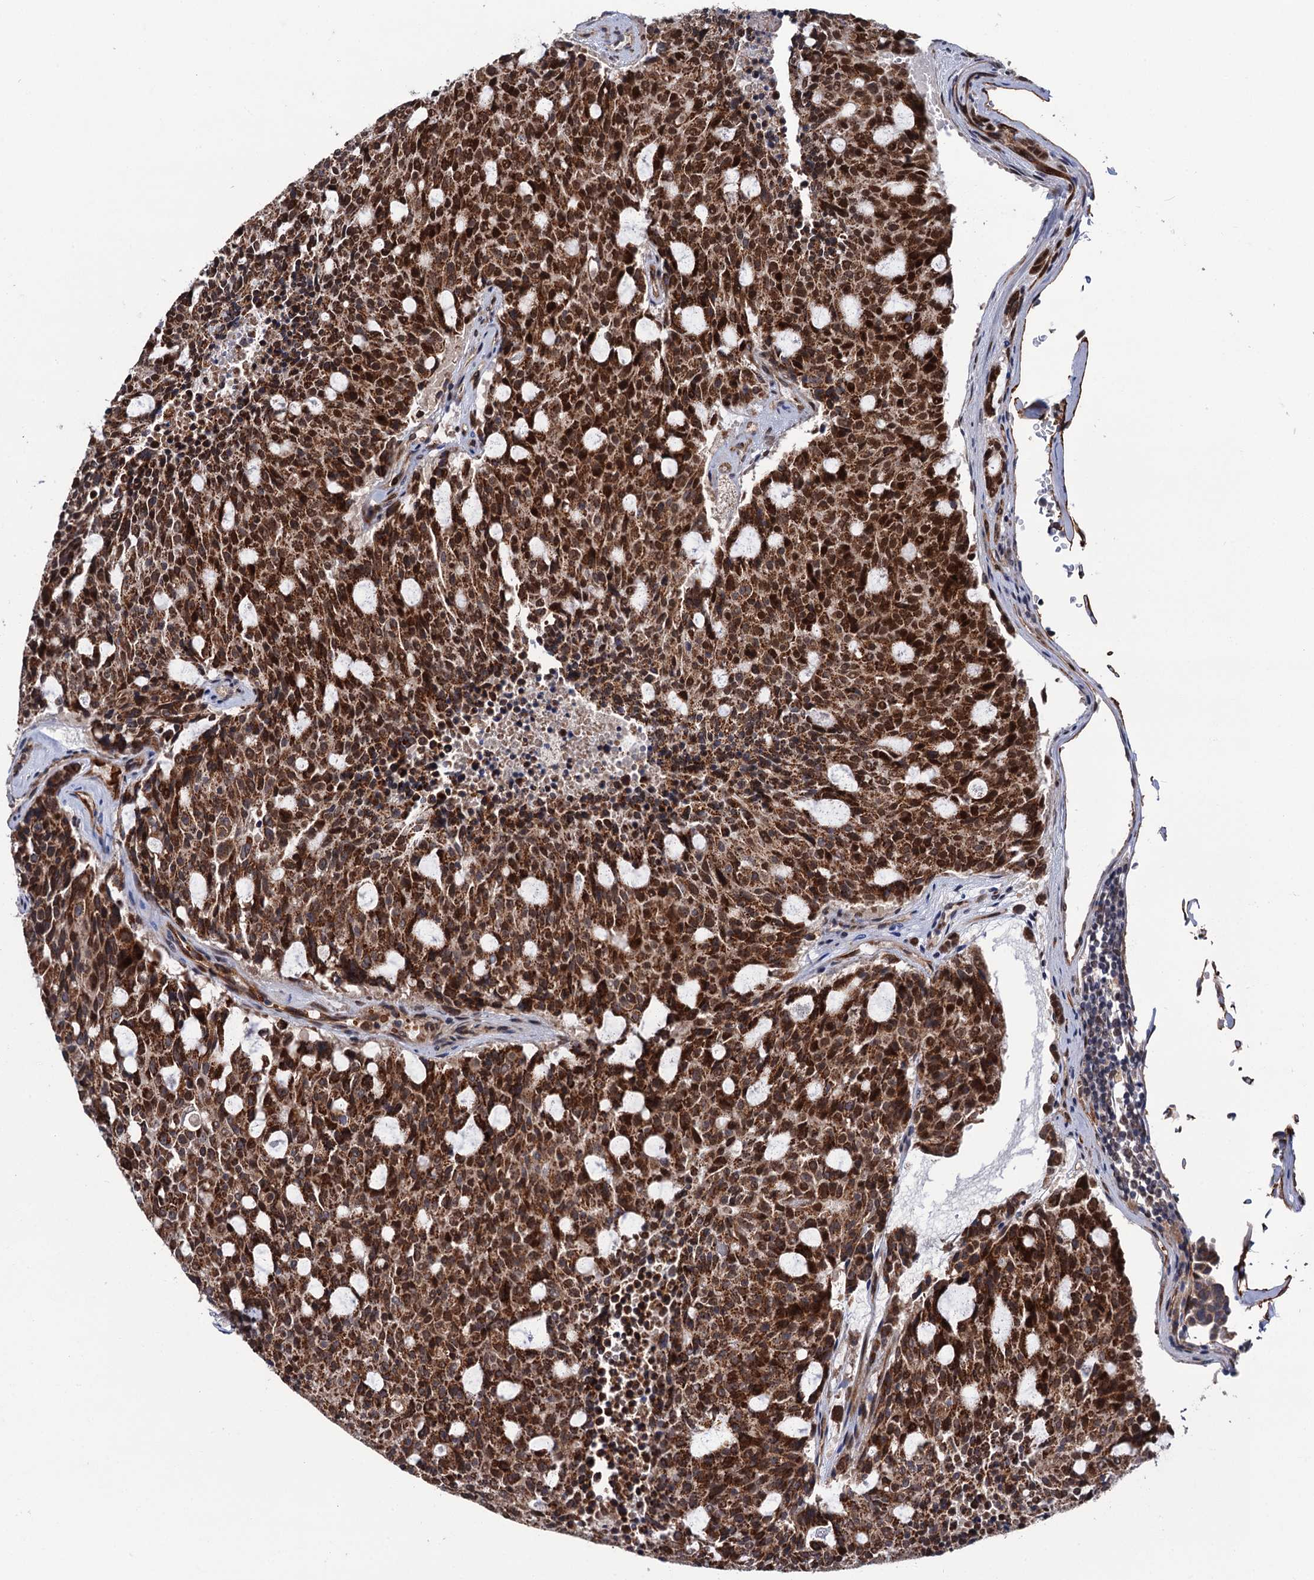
{"staining": {"intensity": "strong", "quantity": ">75%", "location": "cytoplasmic/membranous,nuclear"}, "tissue": "carcinoid", "cell_type": "Tumor cells", "image_type": "cancer", "snomed": [{"axis": "morphology", "description": "Carcinoid, malignant, NOS"}, {"axis": "topography", "description": "Pancreas"}], "caption": "Immunohistochemical staining of carcinoid reveals strong cytoplasmic/membranous and nuclear protein expression in about >75% of tumor cells.", "gene": "LRRC63", "patient": {"sex": "female", "age": 54}}